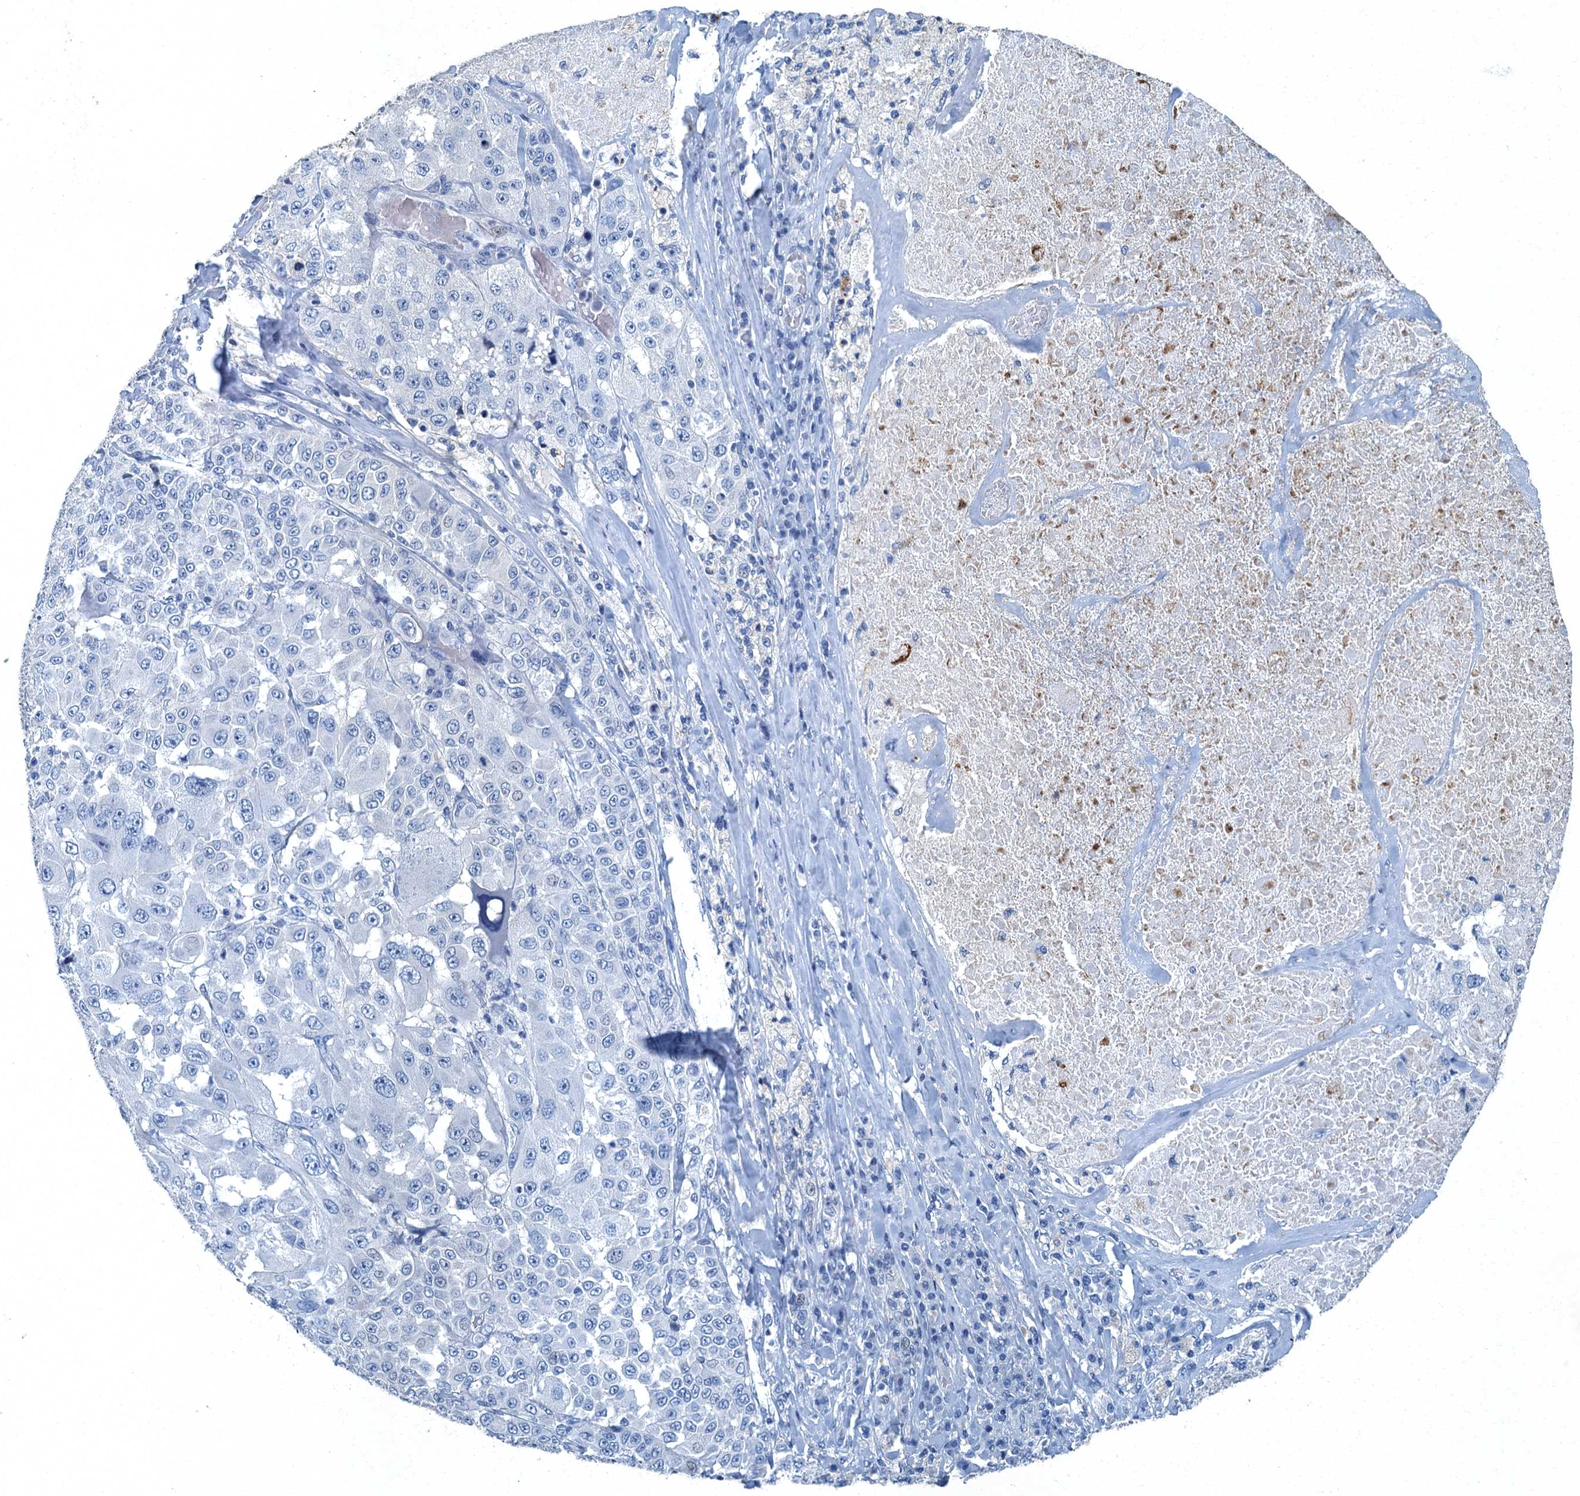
{"staining": {"intensity": "negative", "quantity": "none", "location": "none"}, "tissue": "melanoma", "cell_type": "Tumor cells", "image_type": "cancer", "snomed": [{"axis": "morphology", "description": "Malignant melanoma, Metastatic site"}, {"axis": "topography", "description": "Lymph node"}], "caption": "High power microscopy micrograph of an immunohistochemistry micrograph of melanoma, revealing no significant positivity in tumor cells.", "gene": "GADL1", "patient": {"sex": "male", "age": 62}}